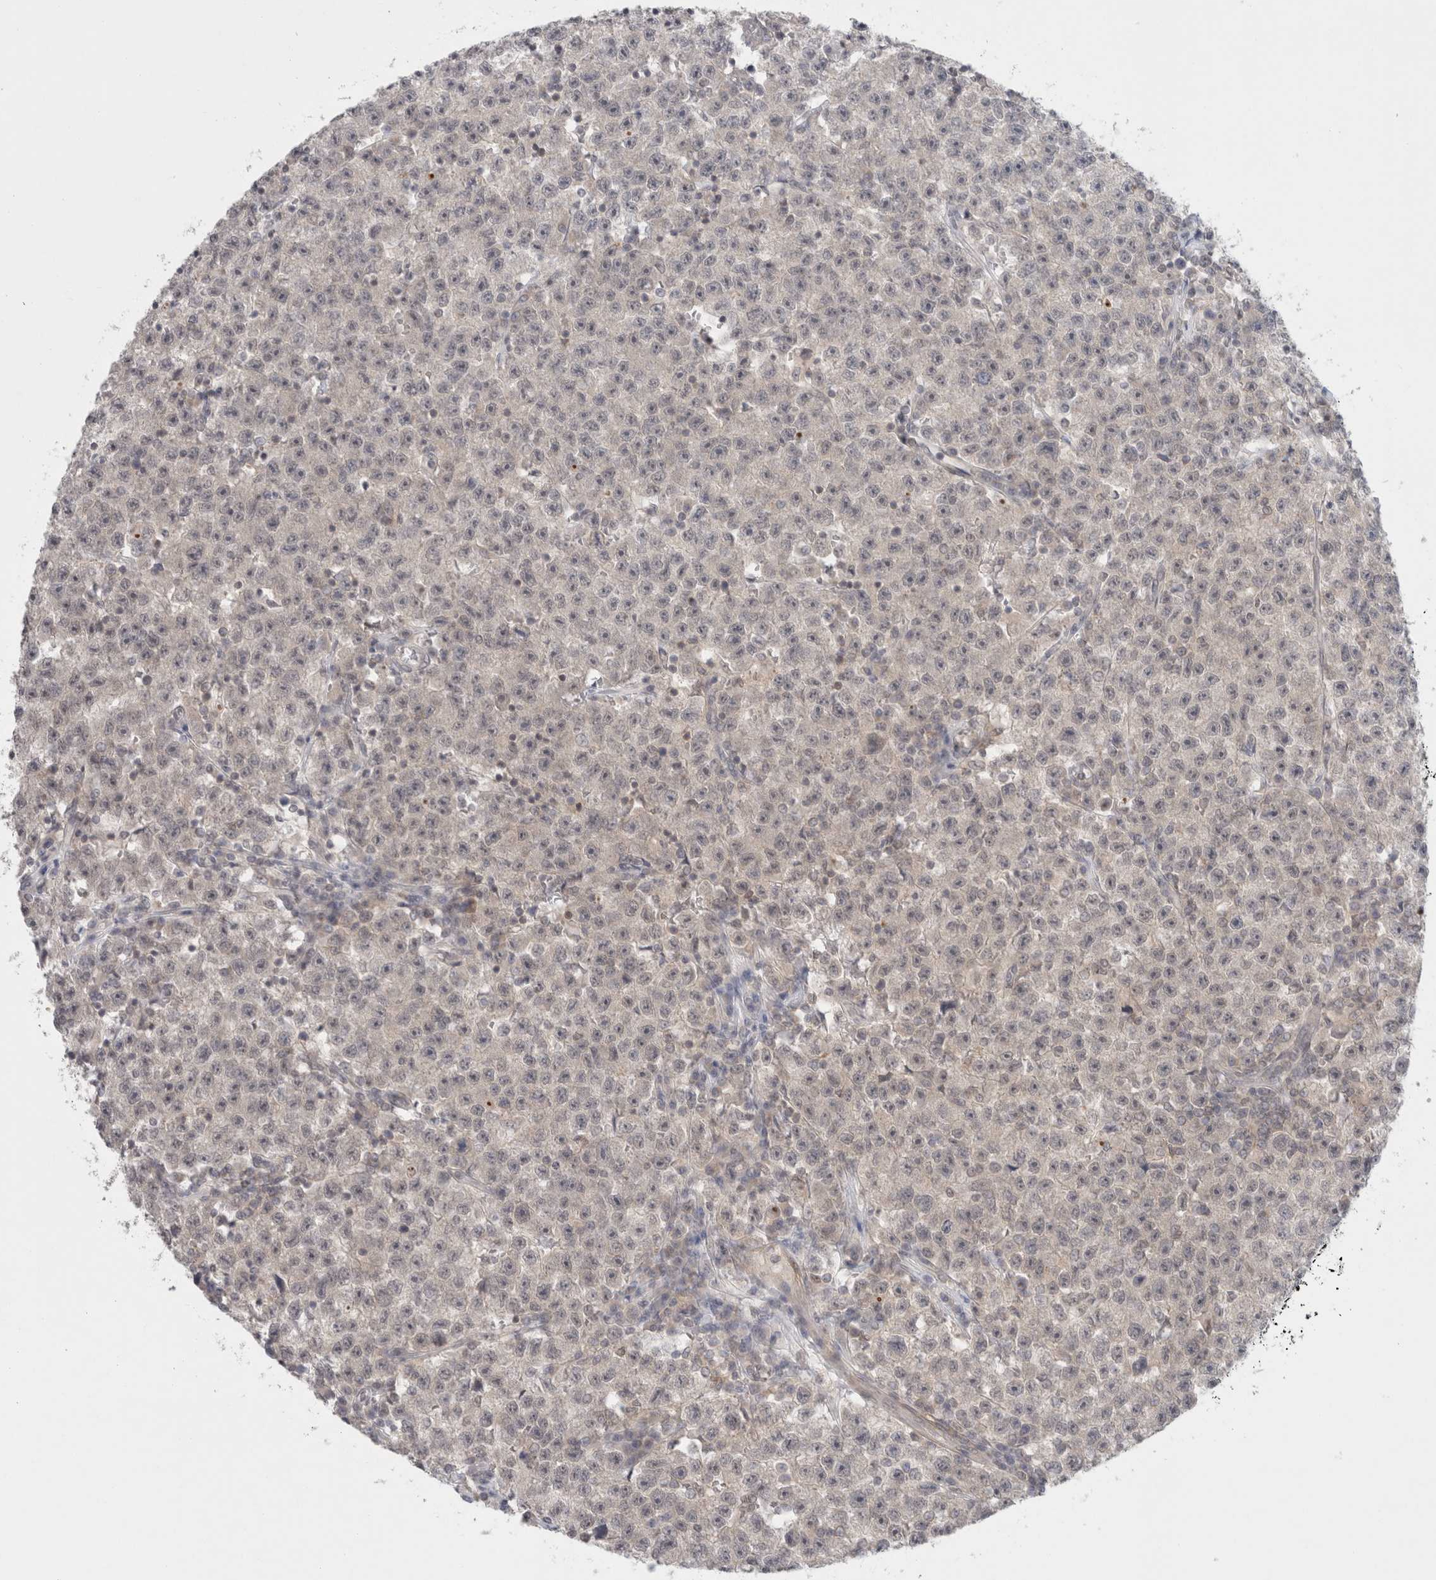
{"staining": {"intensity": "negative", "quantity": "none", "location": "none"}, "tissue": "testis cancer", "cell_type": "Tumor cells", "image_type": "cancer", "snomed": [{"axis": "morphology", "description": "Seminoma, NOS"}, {"axis": "topography", "description": "Testis"}], "caption": "DAB immunohistochemical staining of human testis cancer (seminoma) exhibits no significant positivity in tumor cells.", "gene": "FBXO42", "patient": {"sex": "male", "age": 22}}